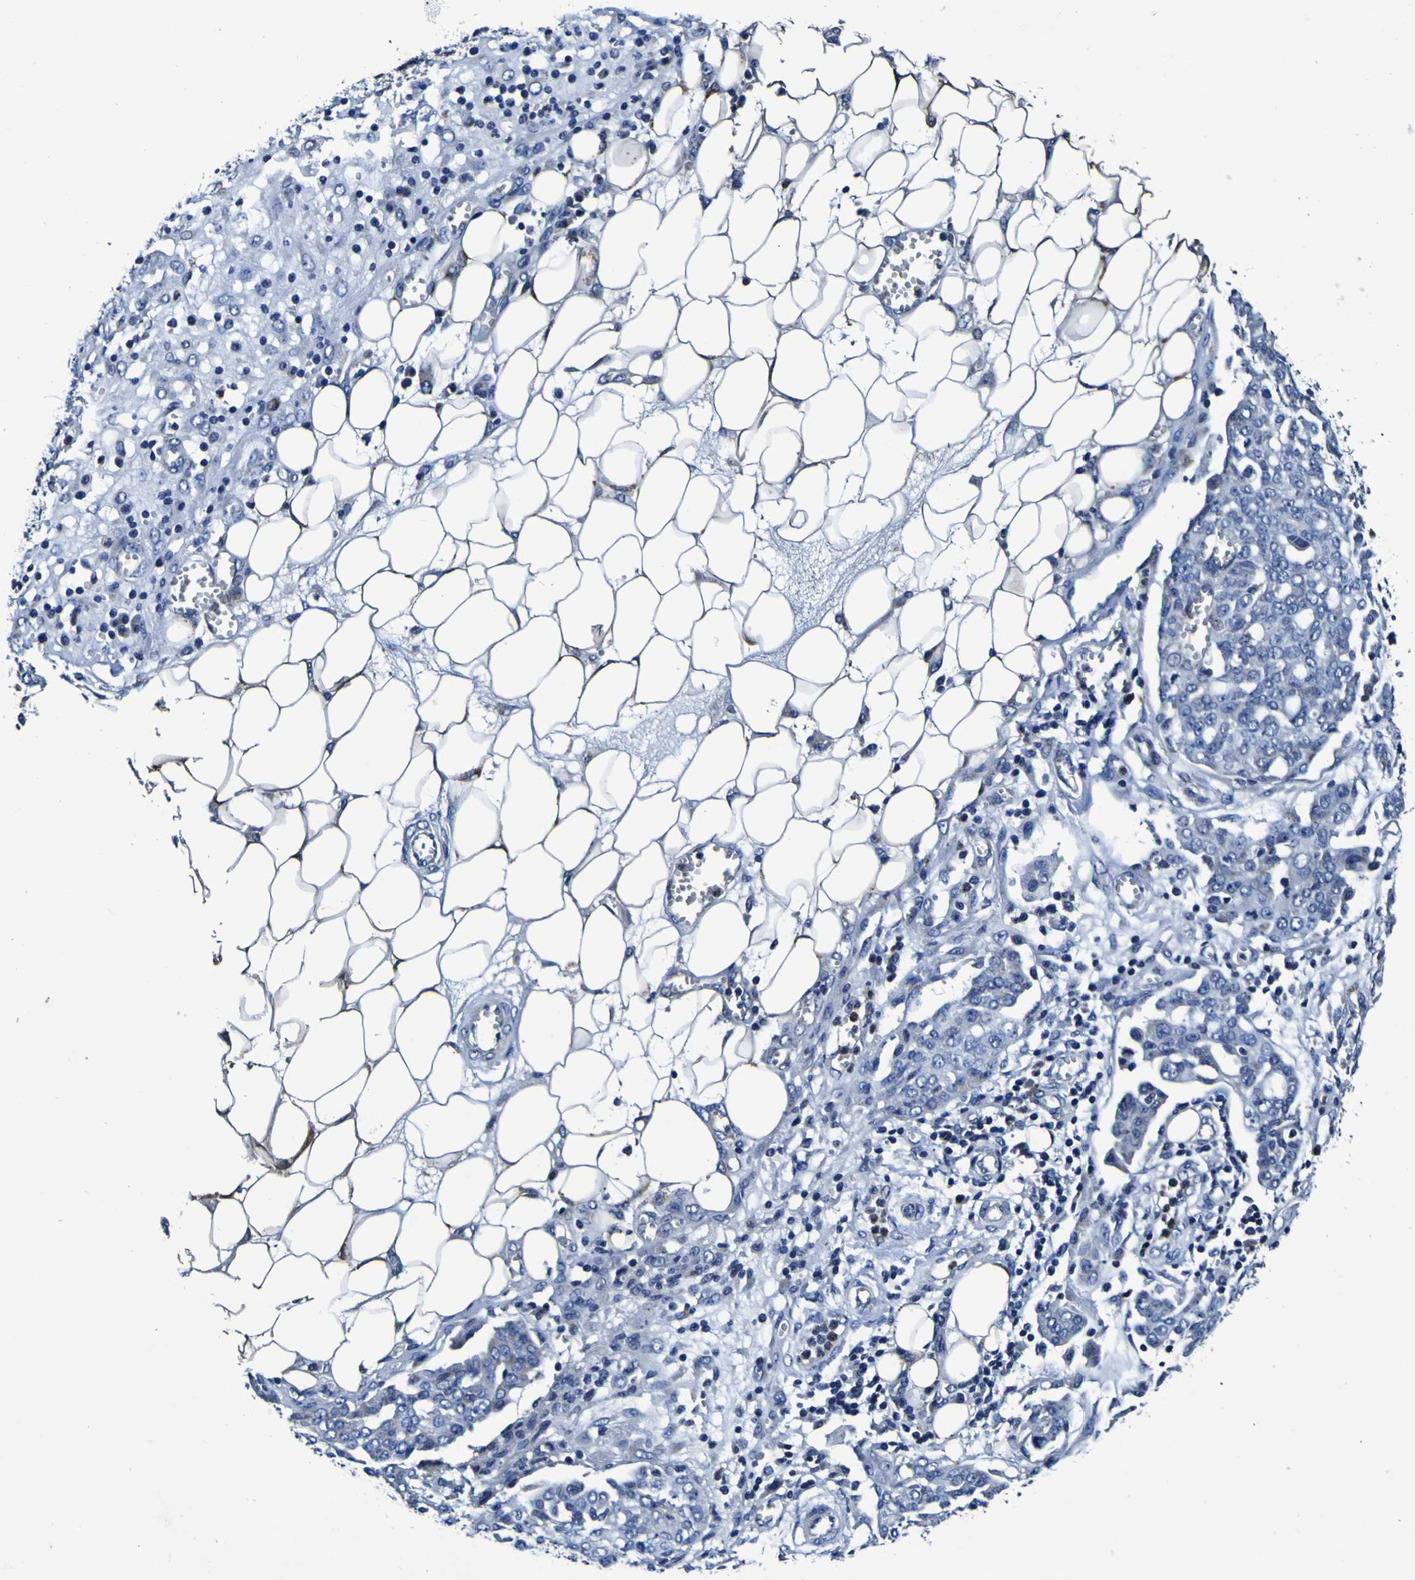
{"staining": {"intensity": "negative", "quantity": "none", "location": "none"}, "tissue": "ovarian cancer", "cell_type": "Tumor cells", "image_type": "cancer", "snomed": [{"axis": "morphology", "description": "Cystadenocarcinoma, serous, NOS"}, {"axis": "topography", "description": "Soft tissue"}, {"axis": "topography", "description": "Ovary"}], "caption": "Immunohistochemical staining of human ovarian cancer (serous cystadenocarcinoma) shows no significant positivity in tumor cells.", "gene": "PANK4", "patient": {"sex": "female", "age": 57}}